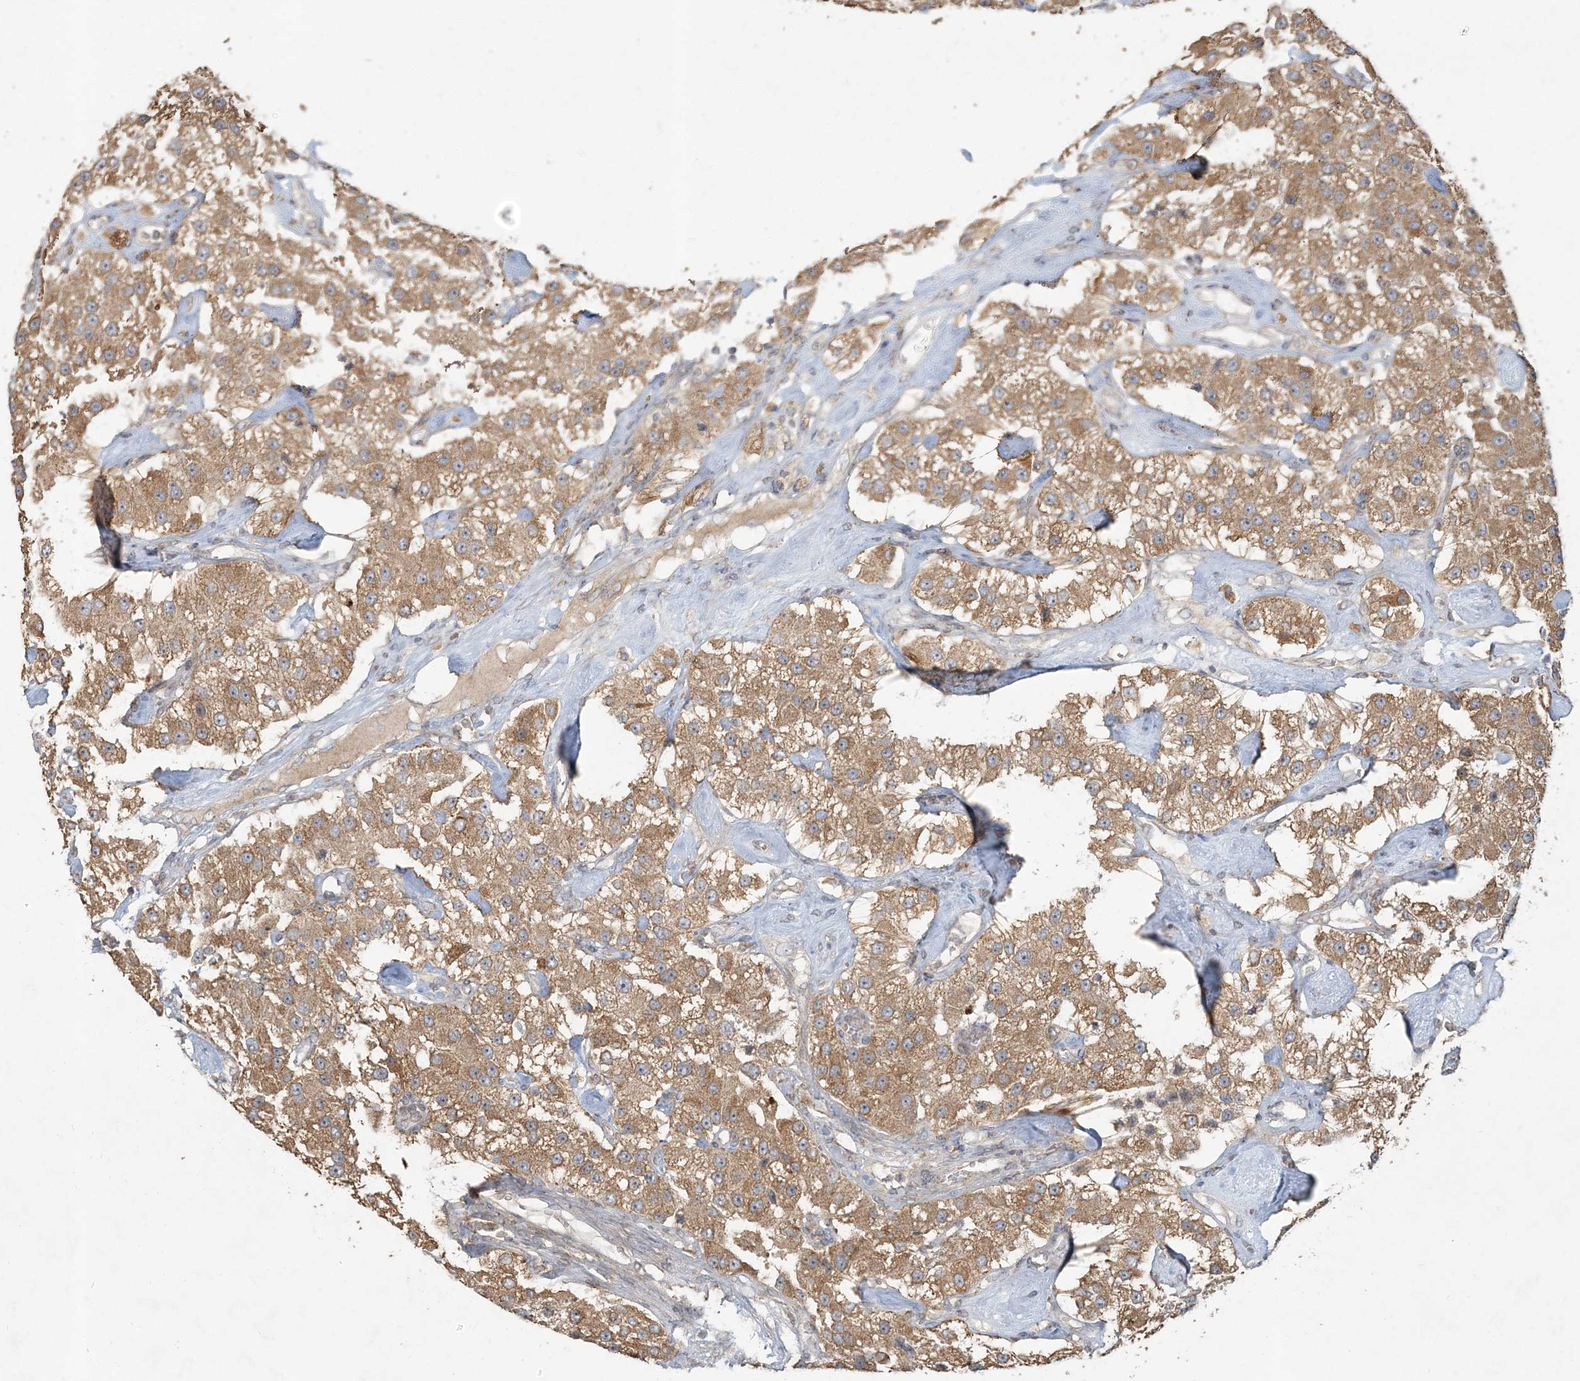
{"staining": {"intensity": "moderate", "quantity": ">75%", "location": "cytoplasmic/membranous"}, "tissue": "carcinoid", "cell_type": "Tumor cells", "image_type": "cancer", "snomed": [{"axis": "morphology", "description": "Carcinoid, malignant, NOS"}, {"axis": "topography", "description": "Pancreas"}], "caption": "This photomicrograph demonstrates immunohistochemistry (IHC) staining of malignant carcinoid, with medium moderate cytoplasmic/membranous expression in approximately >75% of tumor cells.", "gene": "RAB14", "patient": {"sex": "male", "age": 41}}